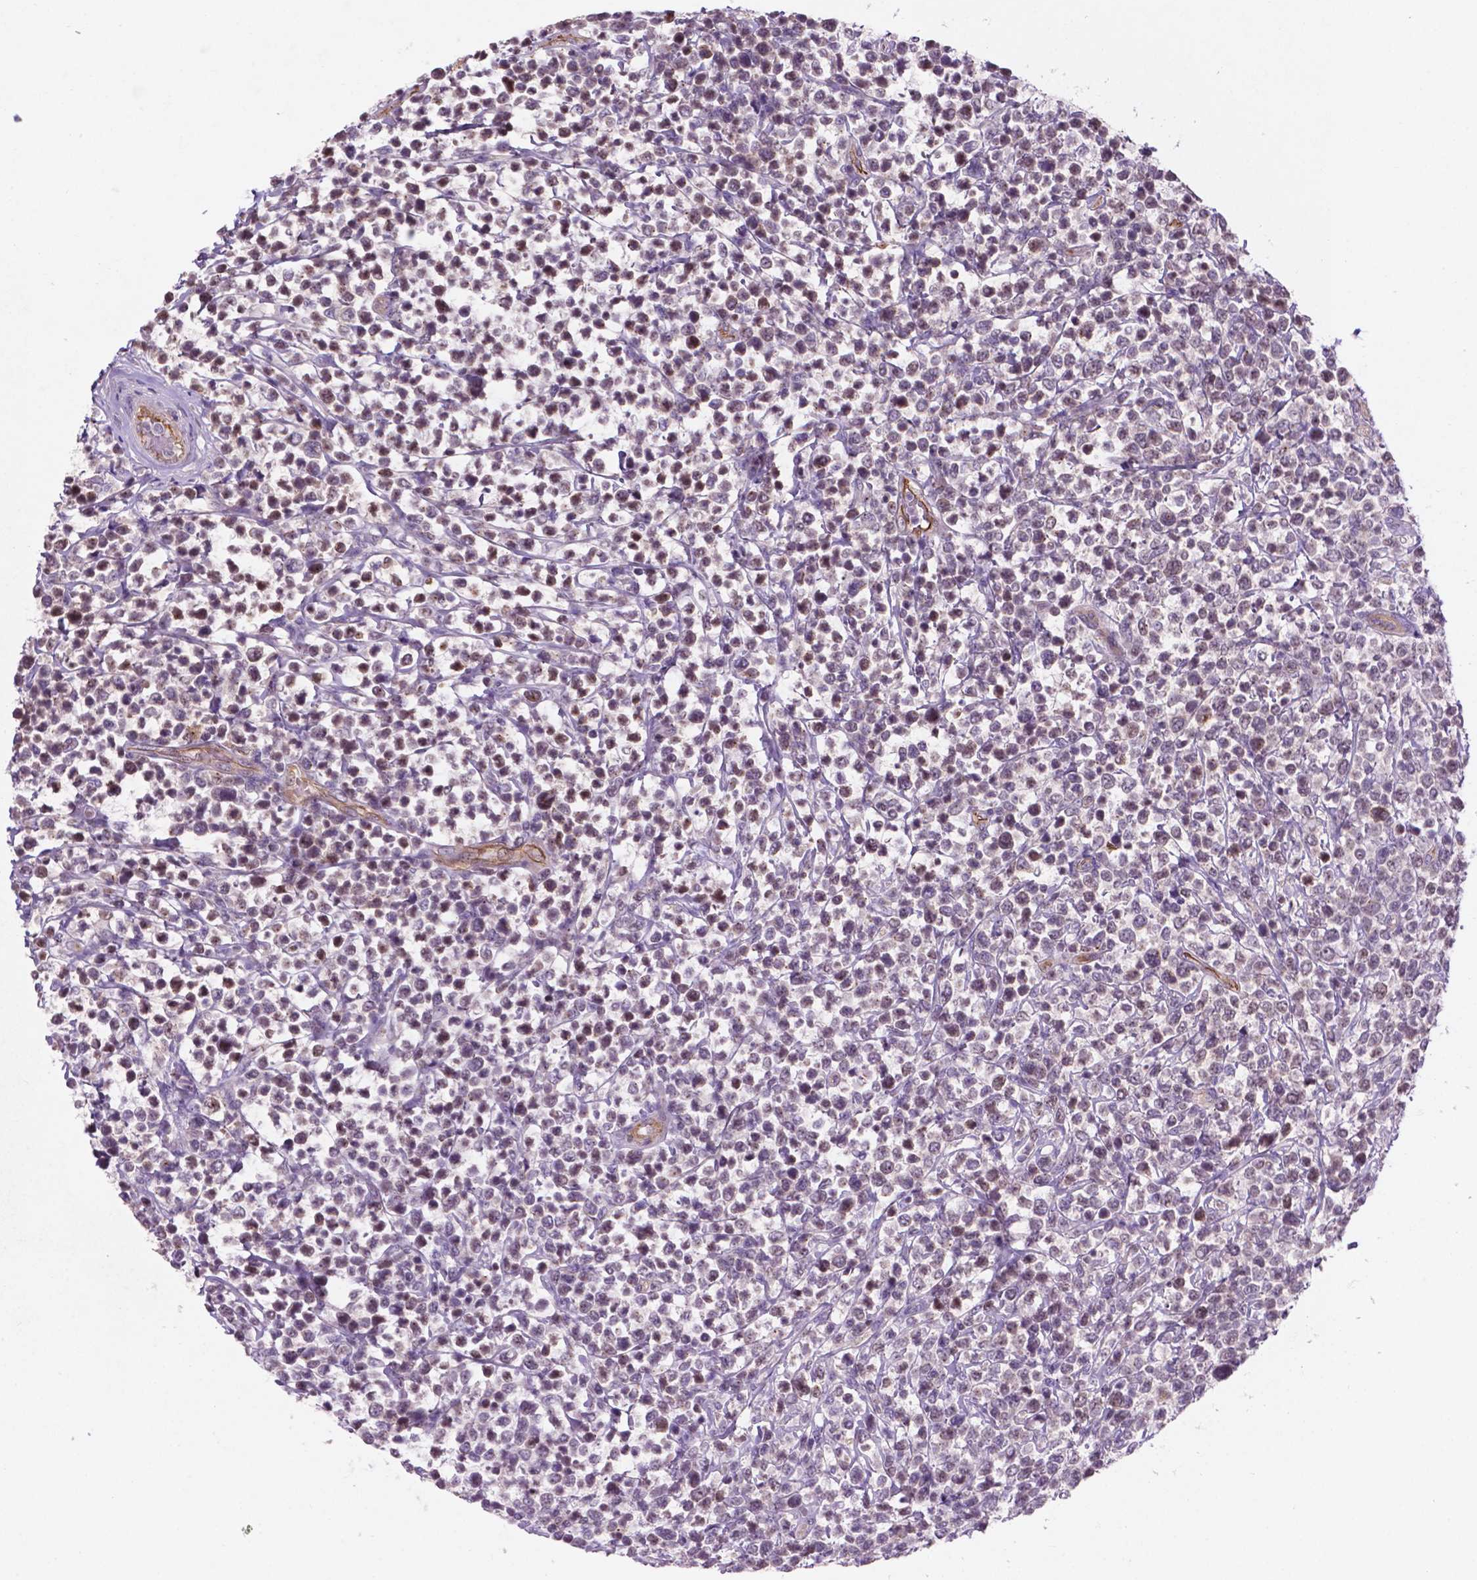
{"staining": {"intensity": "weak", "quantity": "<25%", "location": "nuclear"}, "tissue": "lymphoma", "cell_type": "Tumor cells", "image_type": "cancer", "snomed": [{"axis": "morphology", "description": "Malignant lymphoma, non-Hodgkin's type, High grade"}, {"axis": "topography", "description": "Soft tissue"}], "caption": "This is an IHC image of human malignant lymphoma, non-Hodgkin's type (high-grade). There is no staining in tumor cells.", "gene": "ARL5C", "patient": {"sex": "female", "age": 56}}